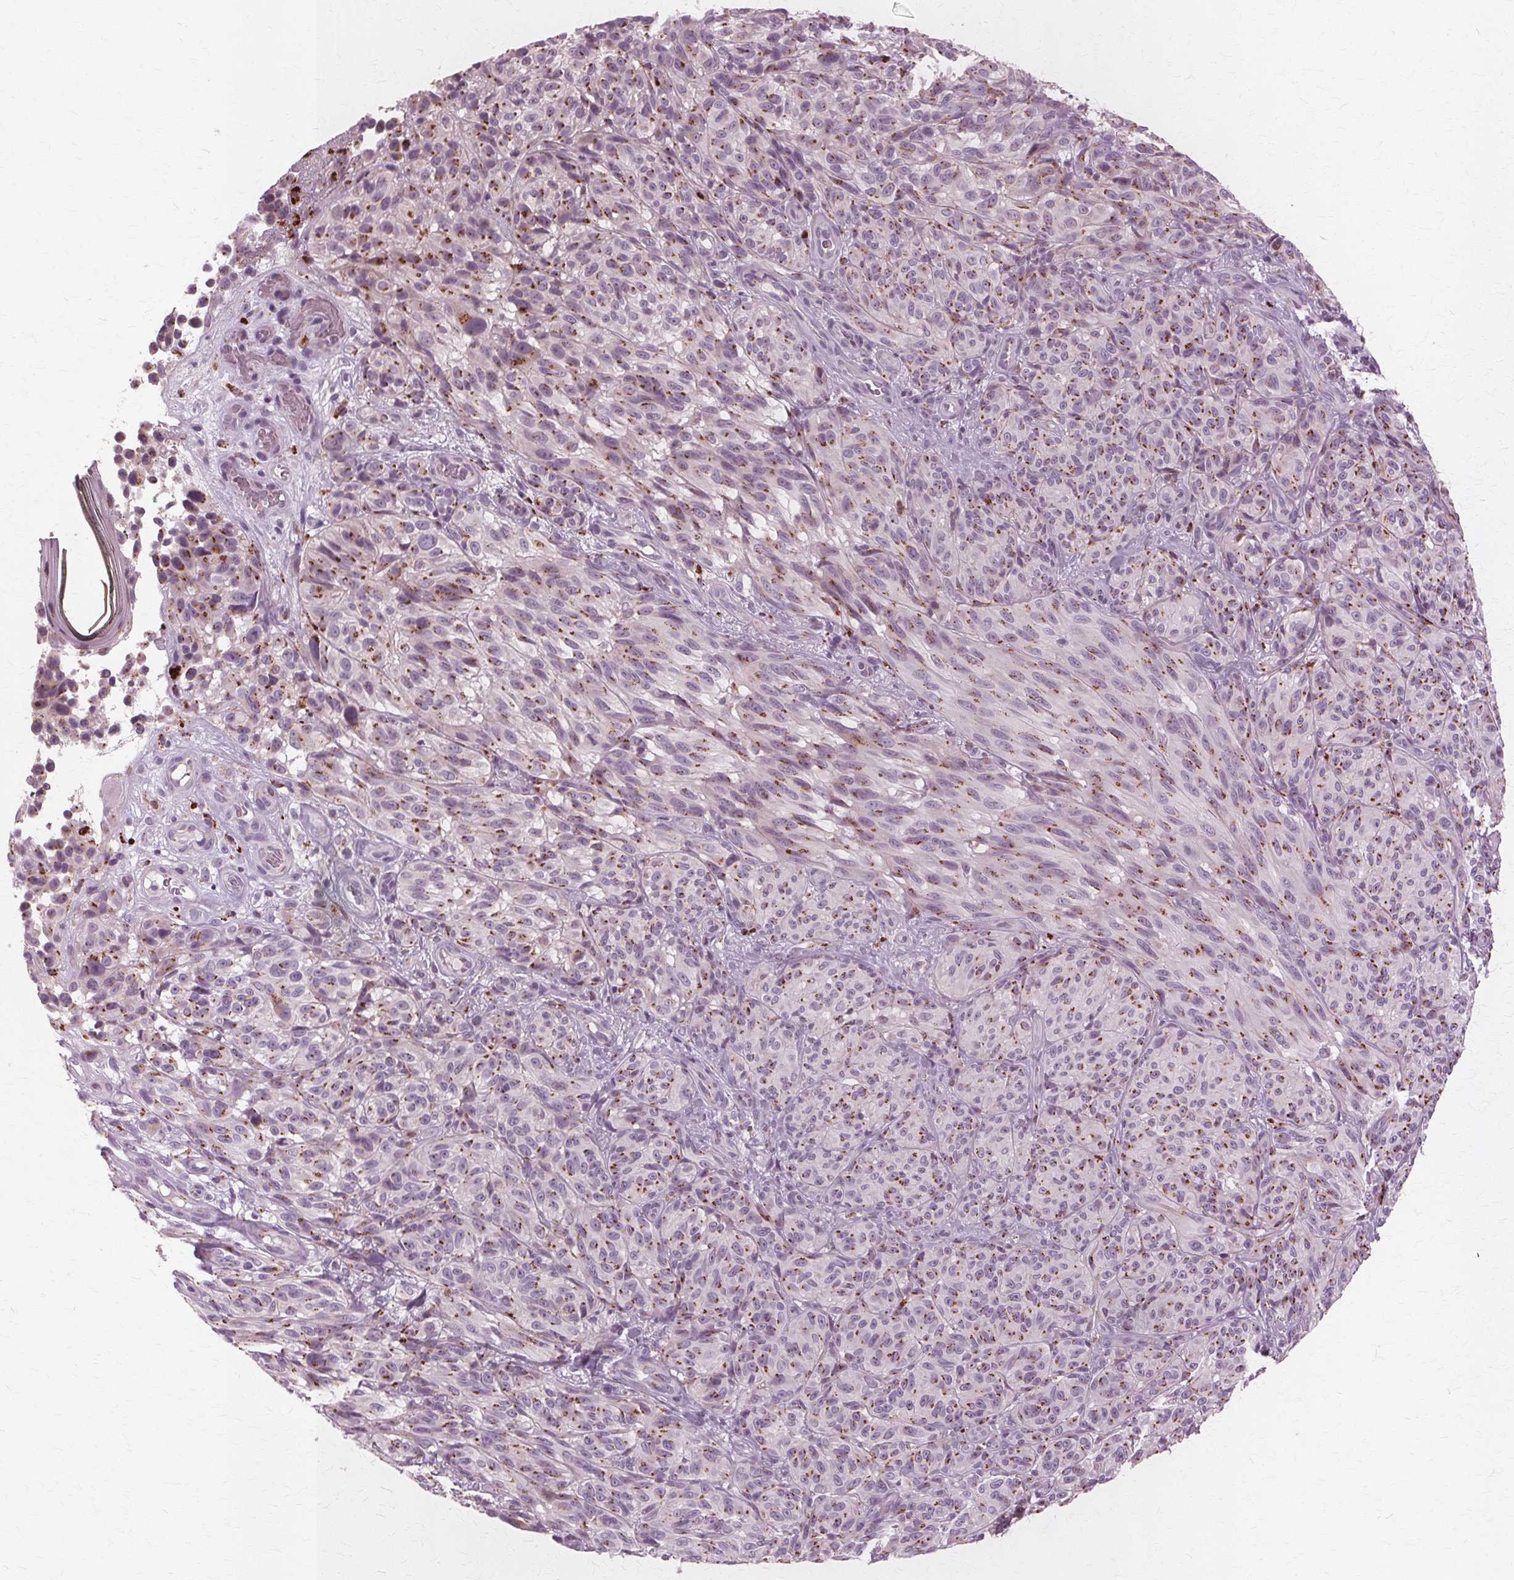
{"staining": {"intensity": "moderate", "quantity": "25%-75%", "location": "cytoplasmic/membranous"}, "tissue": "melanoma", "cell_type": "Tumor cells", "image_type": "cancer", "snomed": [{"axis": "morphology", "description": "Malignant melanoma, NOS"}, {"axis": "topography", "description": "Skin"}], "caption": "A histopathology image of melanoma stained for a protein shows moderate cytoplasmic/membranous brown staining in tumor cells. The staining was performed using DAB, with brown indicating positive protein expression. Nuclei are stained blue with hematoxylin.", "gene": "DNASE2", "patient": {"sex": "female", "age": 85}}